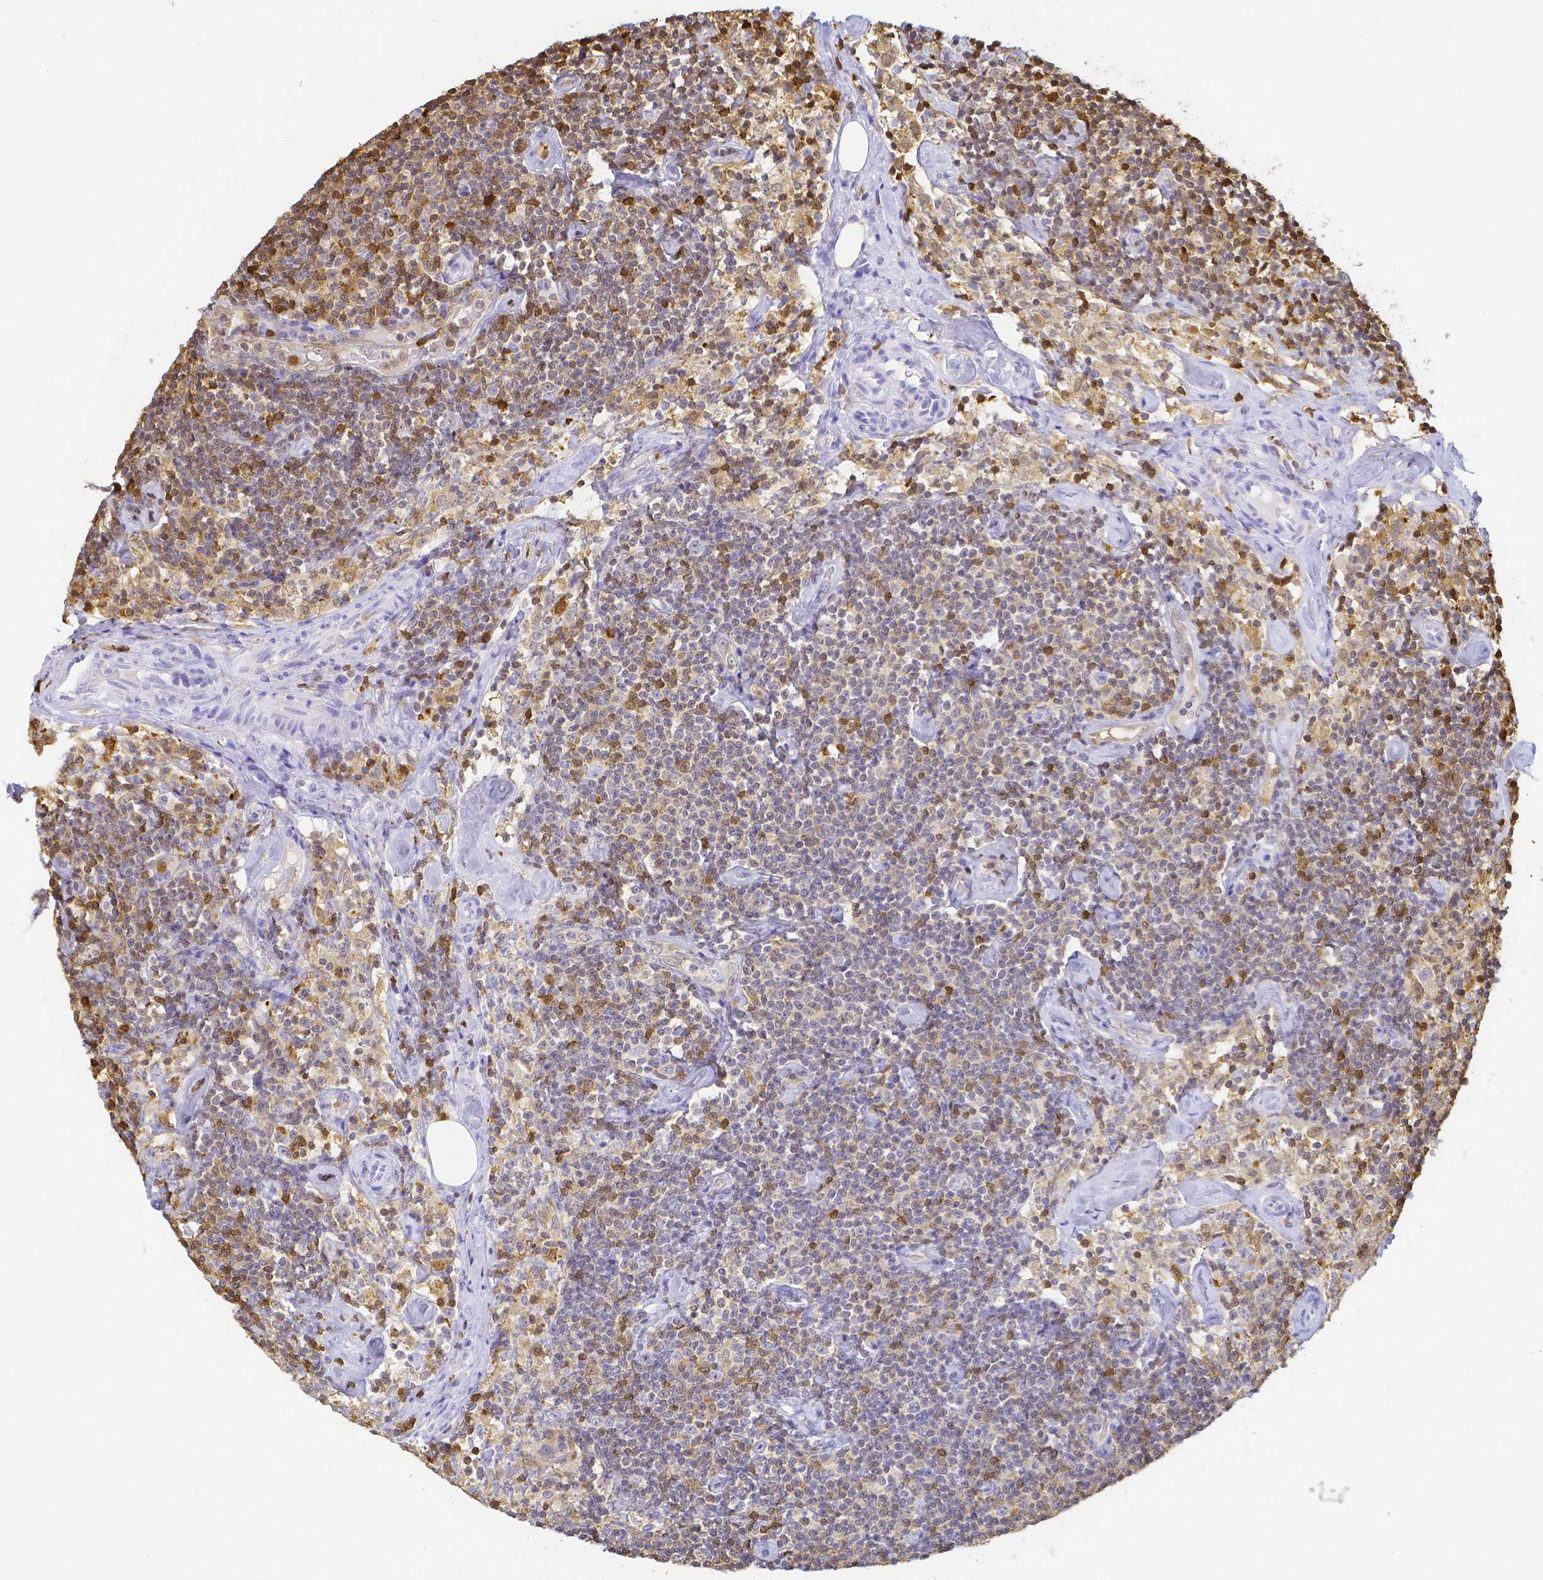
{"staining": {"intensity": "moderate", "quantity": "<25%", "location": "cytoplasmic/membranous"}, "tissue": "lymphoma", "cell_type": "Tumor cells", "image_type": "cancer", "snomed": [{"axis": "morphology", "description": "Malignant lymphoma, non-Hodgkin's type, Low grade"}, {"axis": "topography", "description": "Lymph node"}], "caption": "Lymphoma tissue exhibits moderate cytoplasmic/membranous expression in approximately <25% of tumor cells, visualized by immunohistochemistry. (Stains: DAB (3,3'-diaminobenzidine) in brown, nuclei in blue, Microscopy: brightfield microscopy at high magnification).", "gene": "COTL1", "patient": {"sex": "male", "age": 81}}